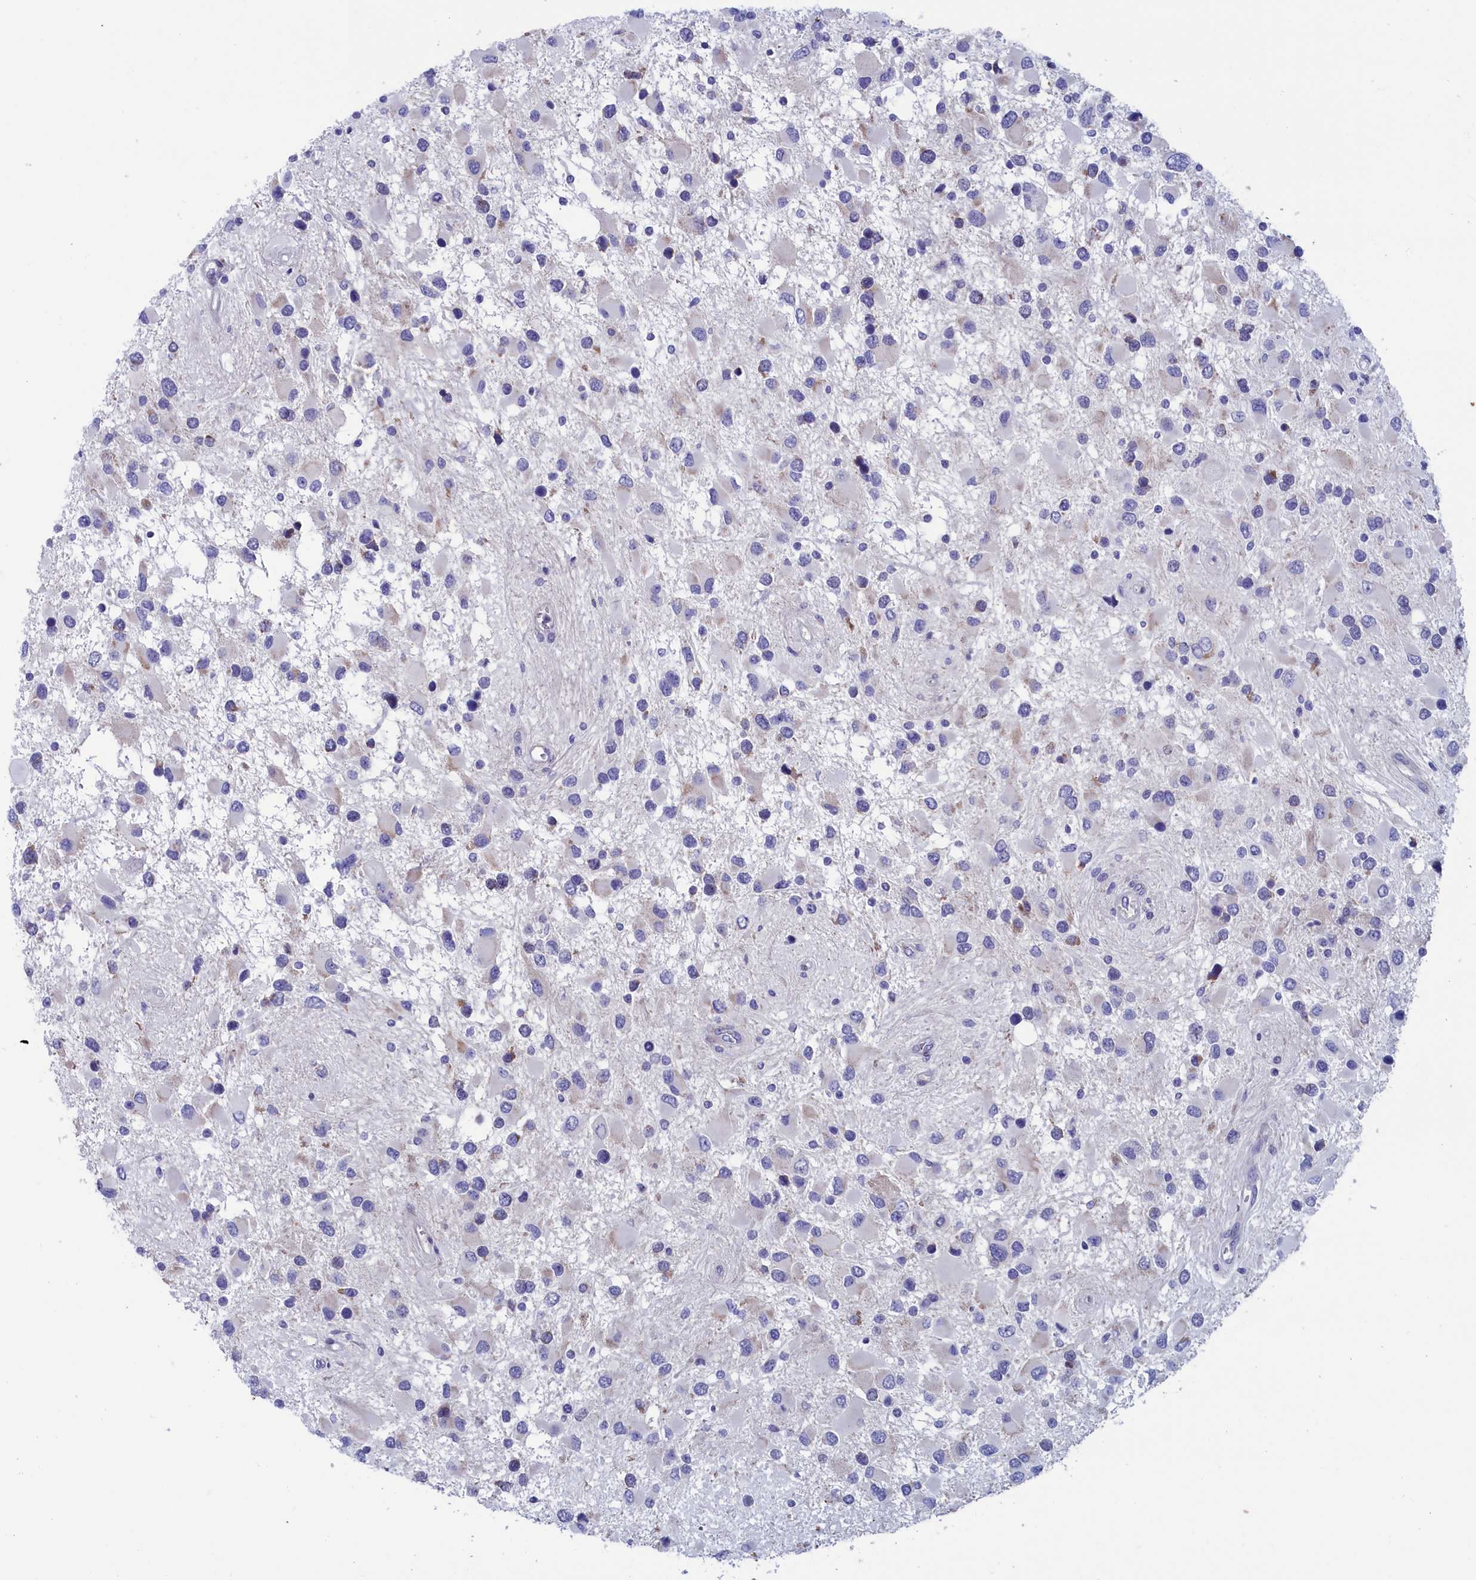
{"staining": {"intensity": "negative", "quantity": "none", "location": "none"}, "tissue": "glioma", "cell_type": "Tumor cells", "image_type": "cancer", "snomed": [{"axis": "morphology", "description": "Glioma, malignant, High grade"}, {"axis": "topography", "description": "Brain"}], "caption": "This is an IHC micrograph of malignant high-grade glioma. There is no positivity in tumor cells.", "gene": "NIBAN3", "patient": {"sex": "male", "age": 53}}